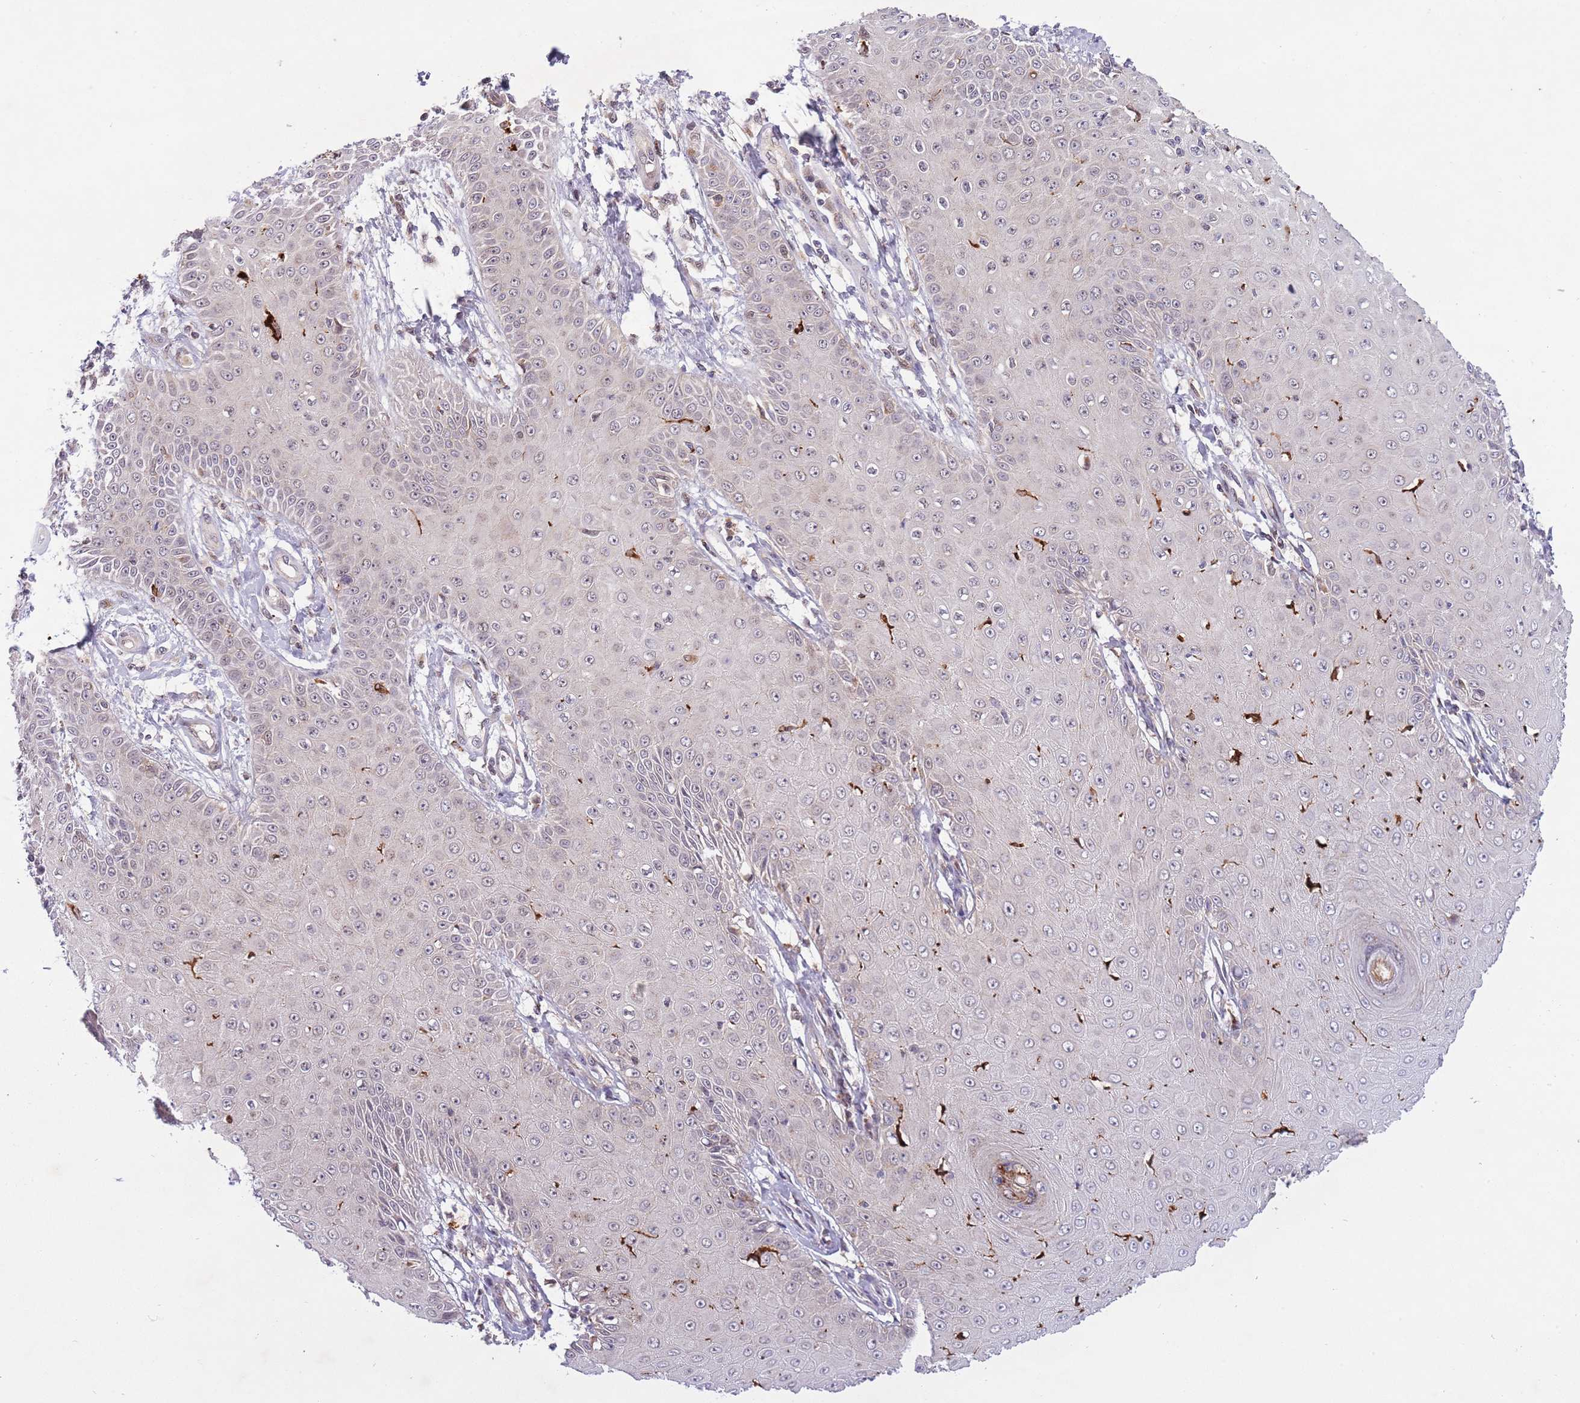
{"staining": {"intensity": "negative", "quantity": "none", "location": "none"}, "tissue": "skin cancer", "cell_type": "Tumor cells", "image_type": "cancer", "snomed": [{"axis": "morphology", "description": "Squamous cell carcinoma, NOS"}, {"axis": "topography", "description": "Skin"}], "caption": "This is an IHC micrograph of skin squamous cell carcinoma. There is no positivity in tumor cells.", "gene": "TRIM27", "patient": {"sex": "male", "age": 70}}